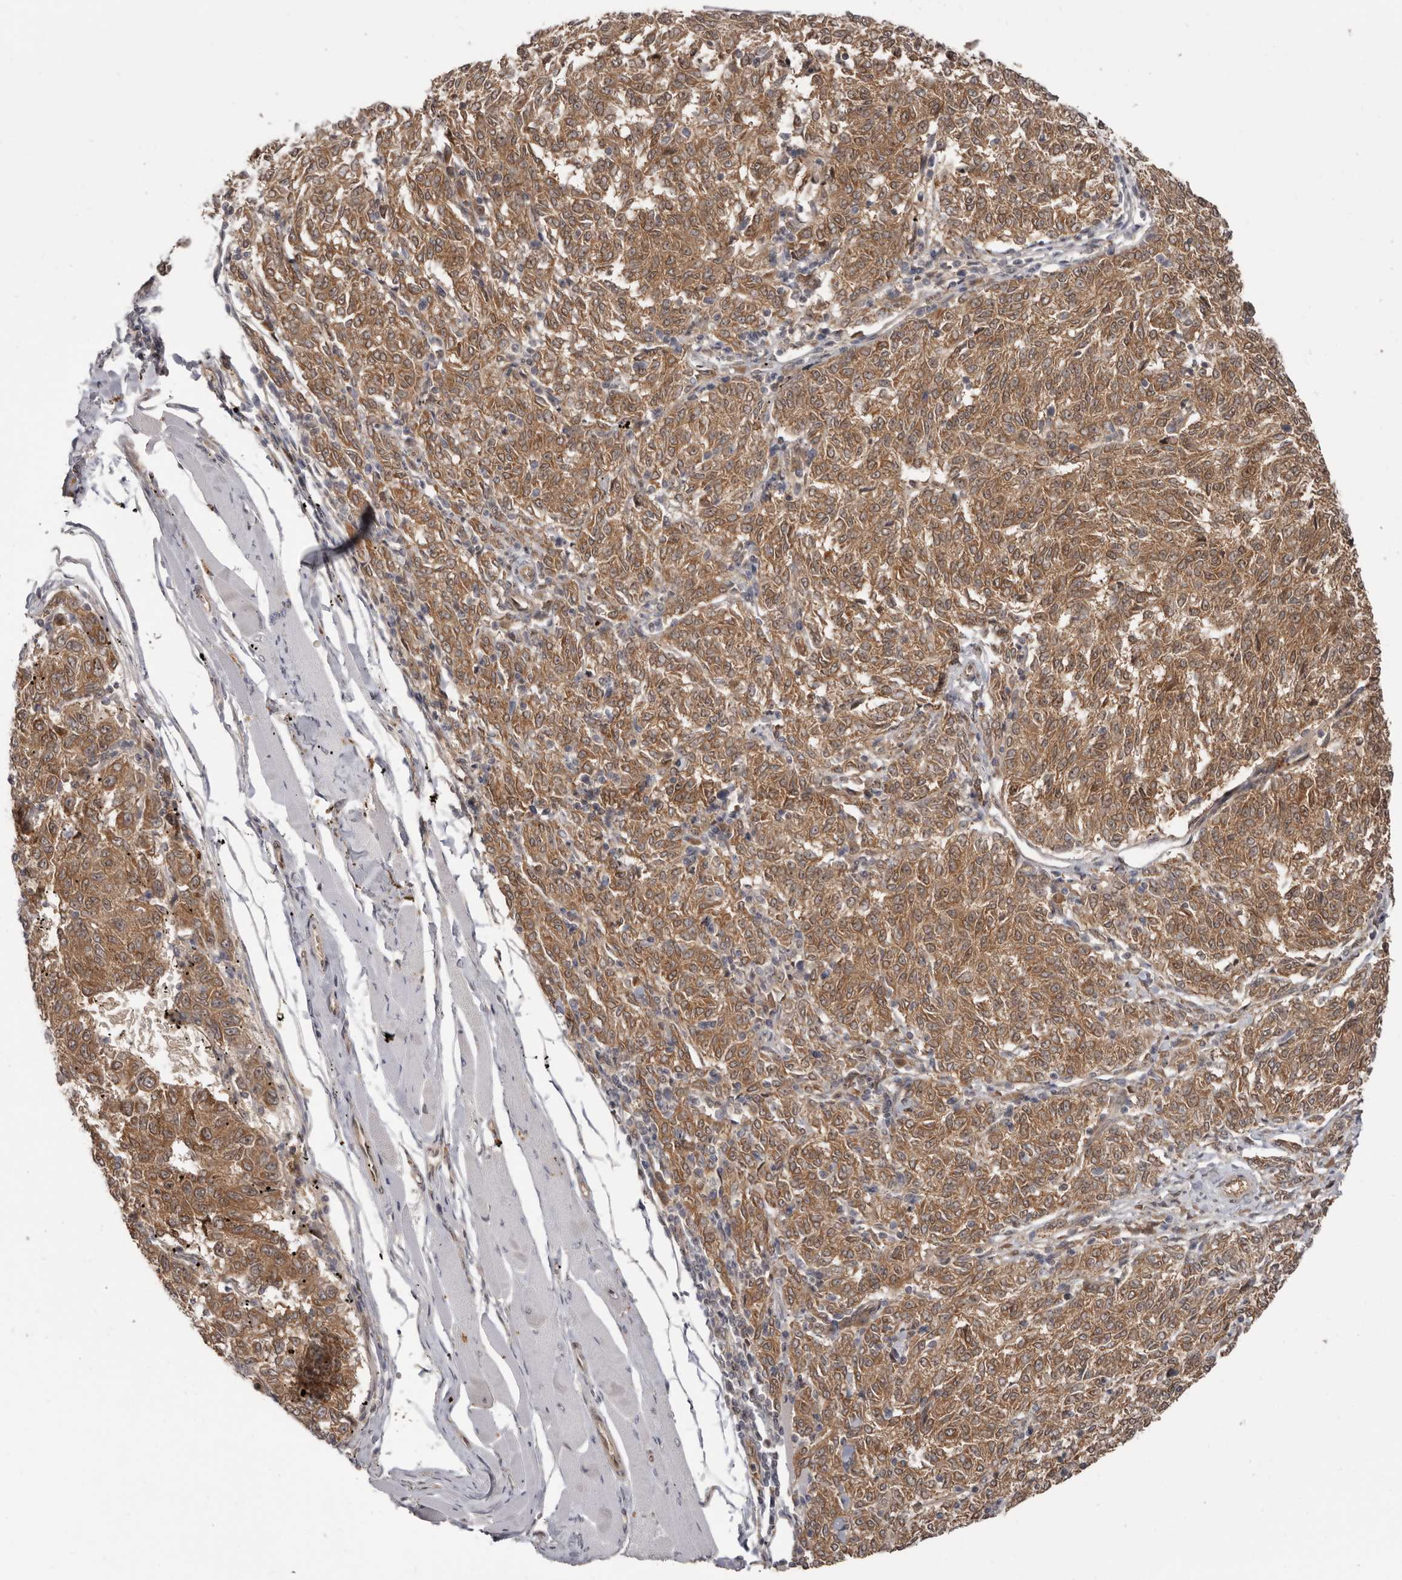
{"staining": {"intensity": "moderate", "quantity": ">75%", "location": "cytoplasmic/membranous"}, "tissue": "melanoma", "cell_type": "Tumor cells", "image_type": "cancer", "snomed": [{"axis": "morphology", "description": "Malignant melanoma, NOS"}, {"axis": "topography", "description": "Skin"}], "caption": "There is medium levels of moderate cytoplasmic/membranous staining in tumor cells of melanoma, as demonstrated by immunohistochemical staining (brown color).", "gene": "BAD", "patient": {"sex": "female", "age": 72}}